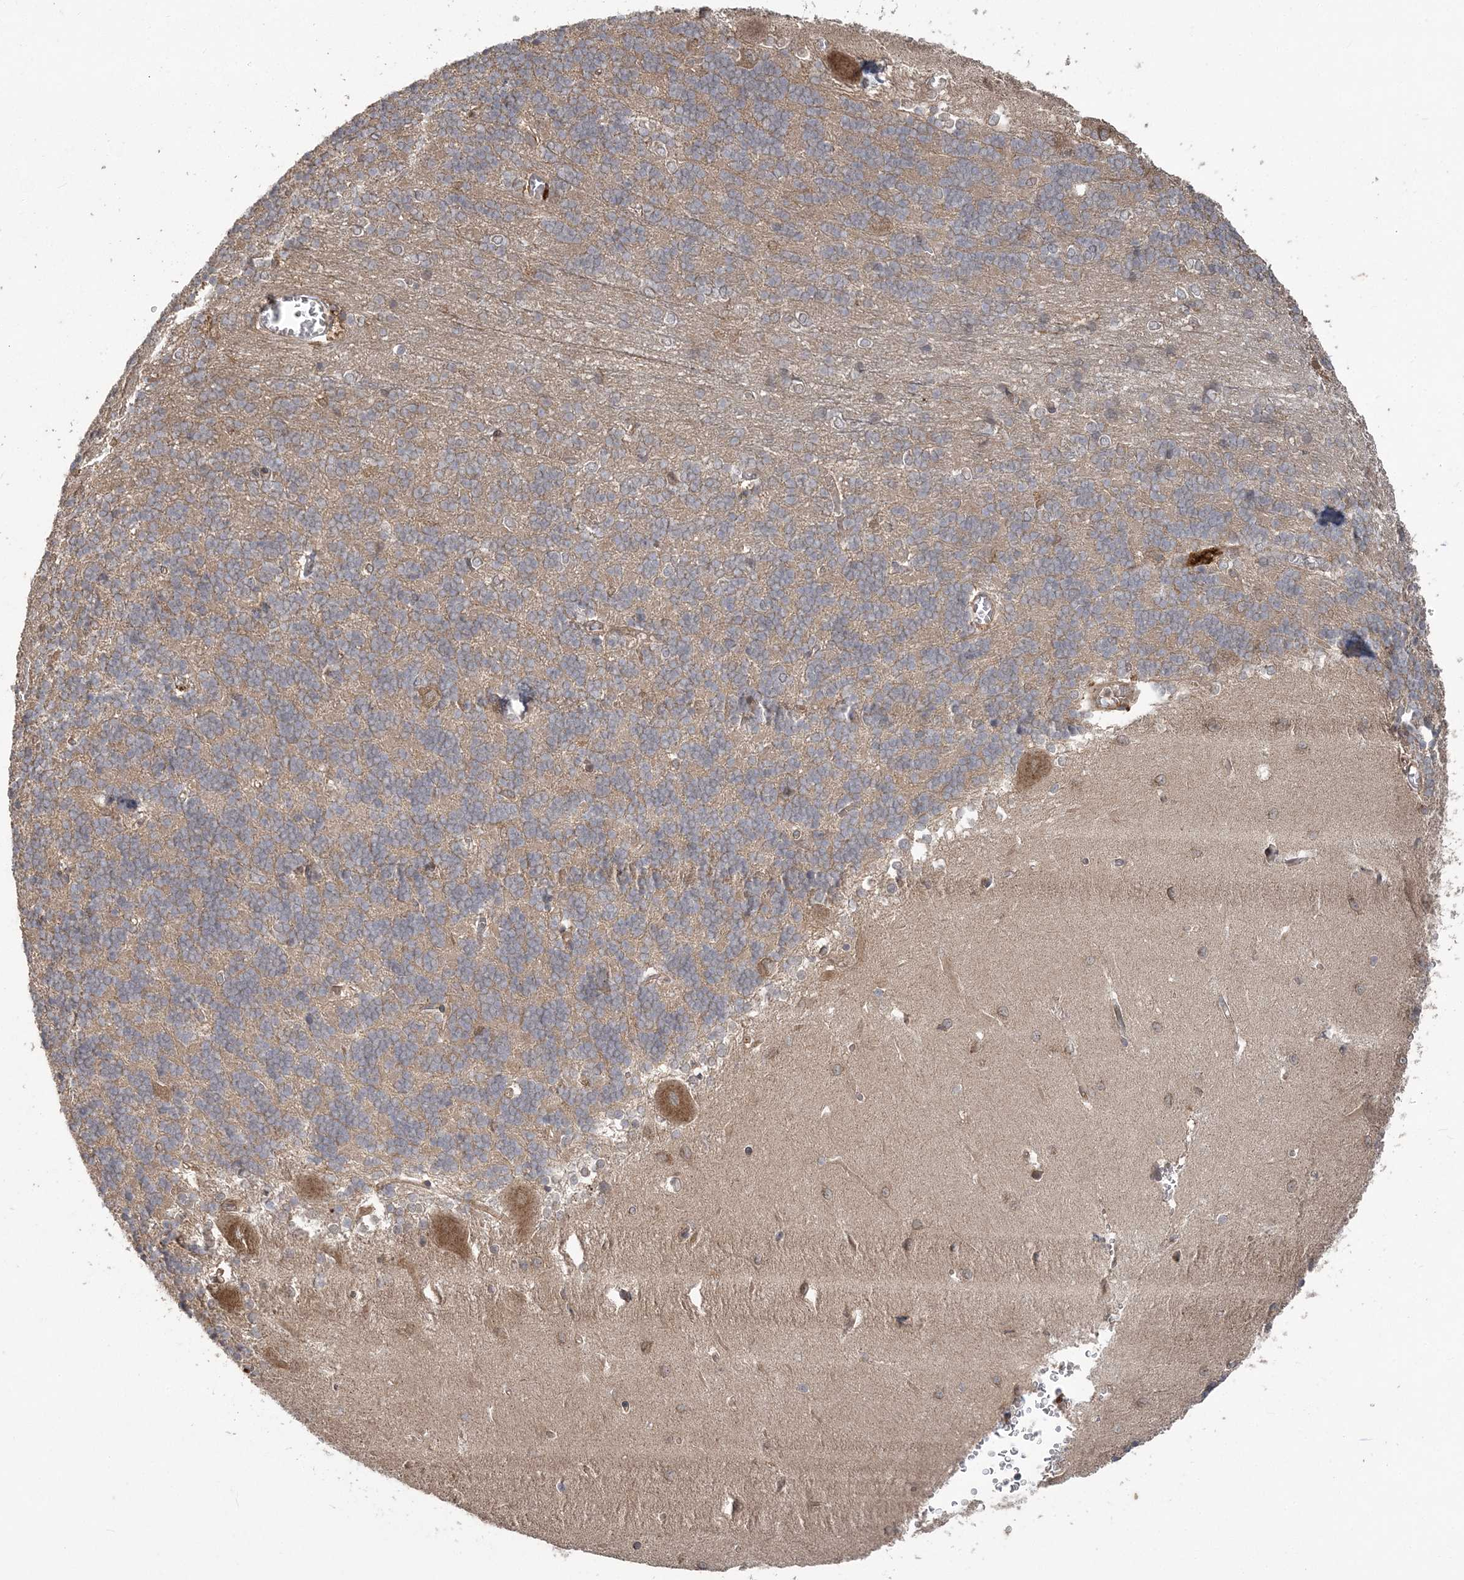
{"staining": {"intensity": "weak", "quantity": "25%-75%", "location": "cytoplasmic/membranous"}, "tissue": "cerebellum", "cell_type": "Cells in granular layer", "image_type": "normal", "snomed": [{"axis": "morphology", "description": "Normal tissue, NOS"}, {"axis": "topography", "description": "Cerebellum"}], "caption": "Protein staining of normal cerebellum displays weak cytoplasmic/membranous expression in approximately 25%-75% of cells in granular layer. (DAB IHC with brightfield microscopy, high magnification).", "gene": "HERPUD1", "patient": {"sex": "male", "age": 37}}